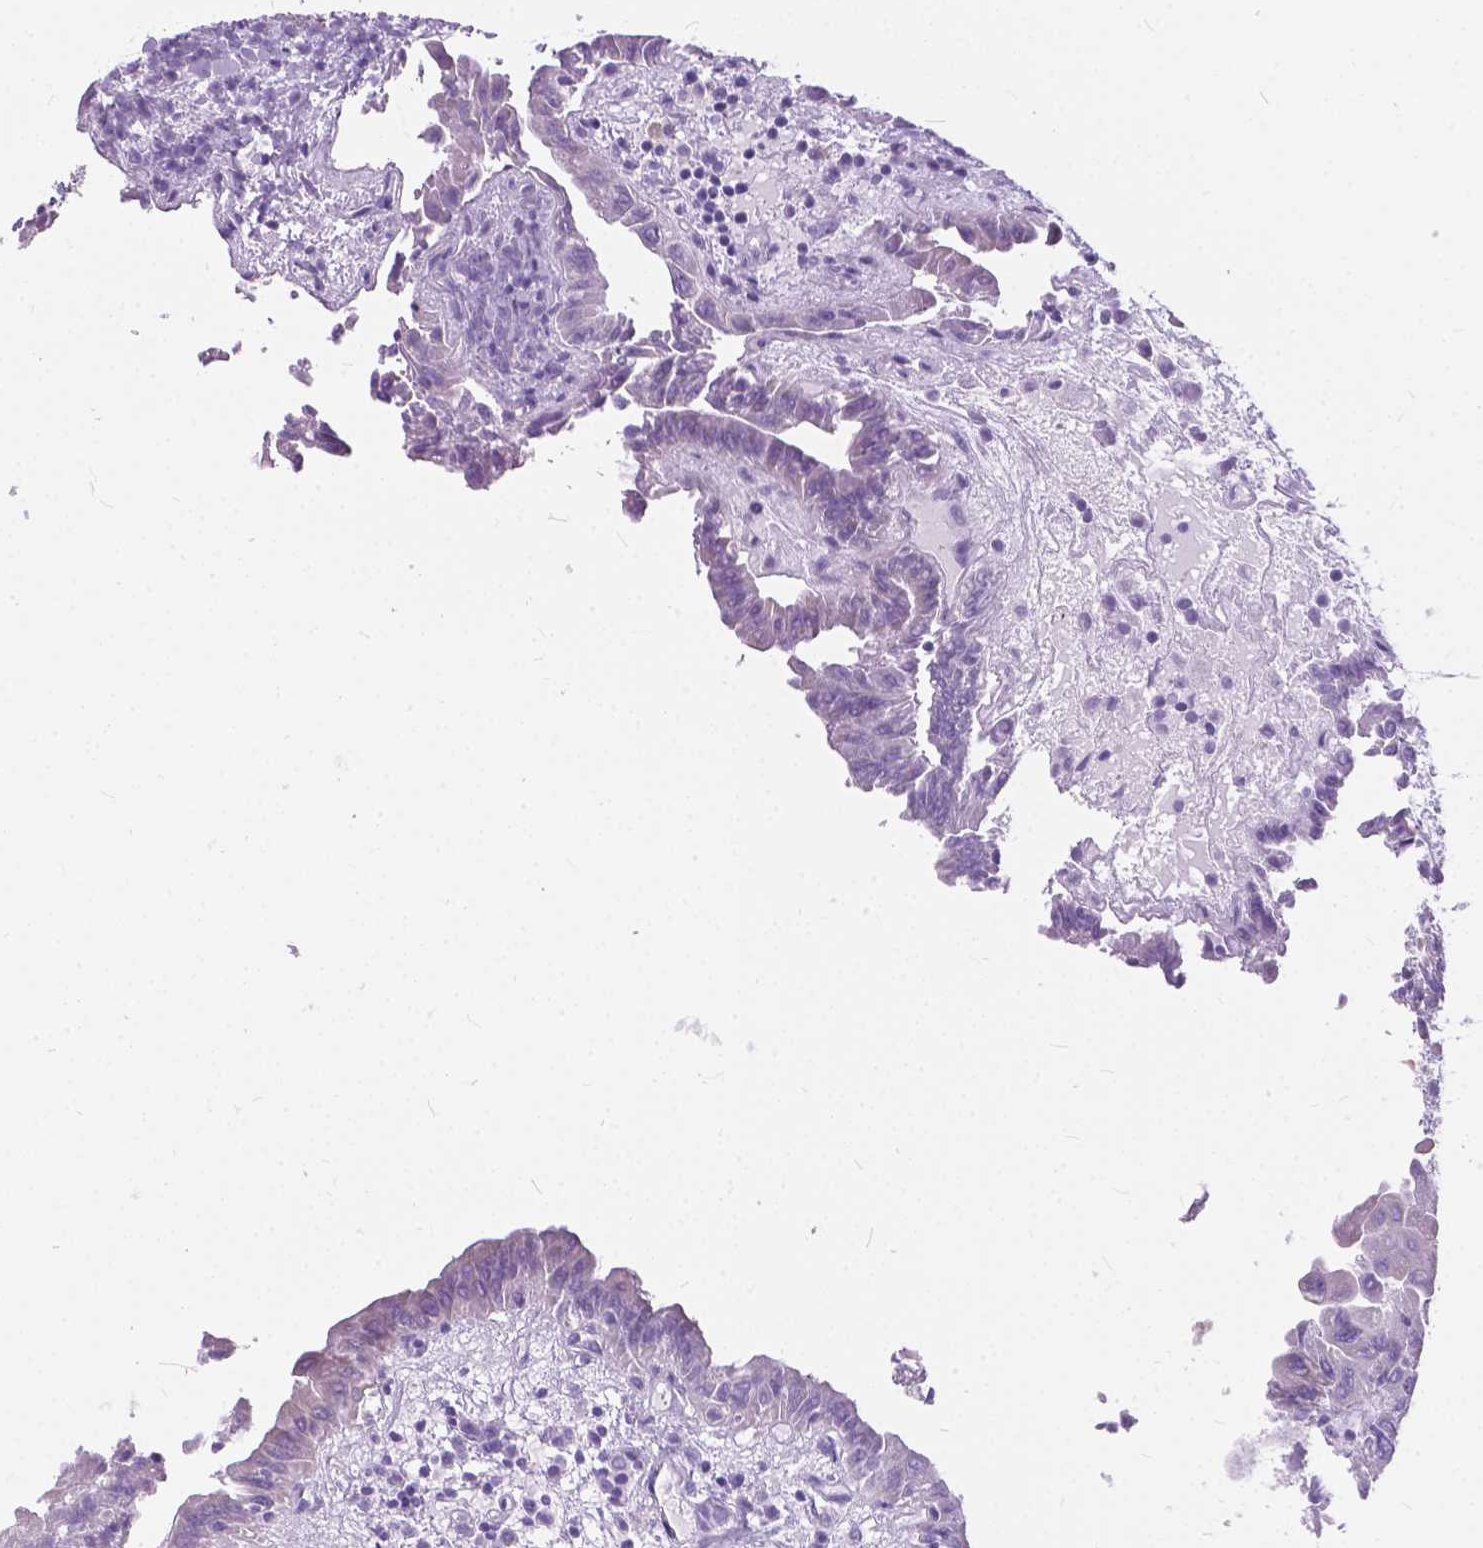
{"staining": {"intensity": "negative", "quantity": "none", "location": "none"}, "tissue": "thyroid cancer", "cell_type": "Tumor cells", "image_type": "cancer", "snomed": [{"axis": "morphology", "description": "Papillary adenocarcinoma, NOS"}, {"axis": "topography", "description": "Thyroid gland"}], "caption": "Immunohistochemistry (IHC) of thyroid cancer (papillary adenocarcinoma) shows no positivity in tumor cells.", "gene": "BSND", "patient": {"sex": "female", "age": 37}}